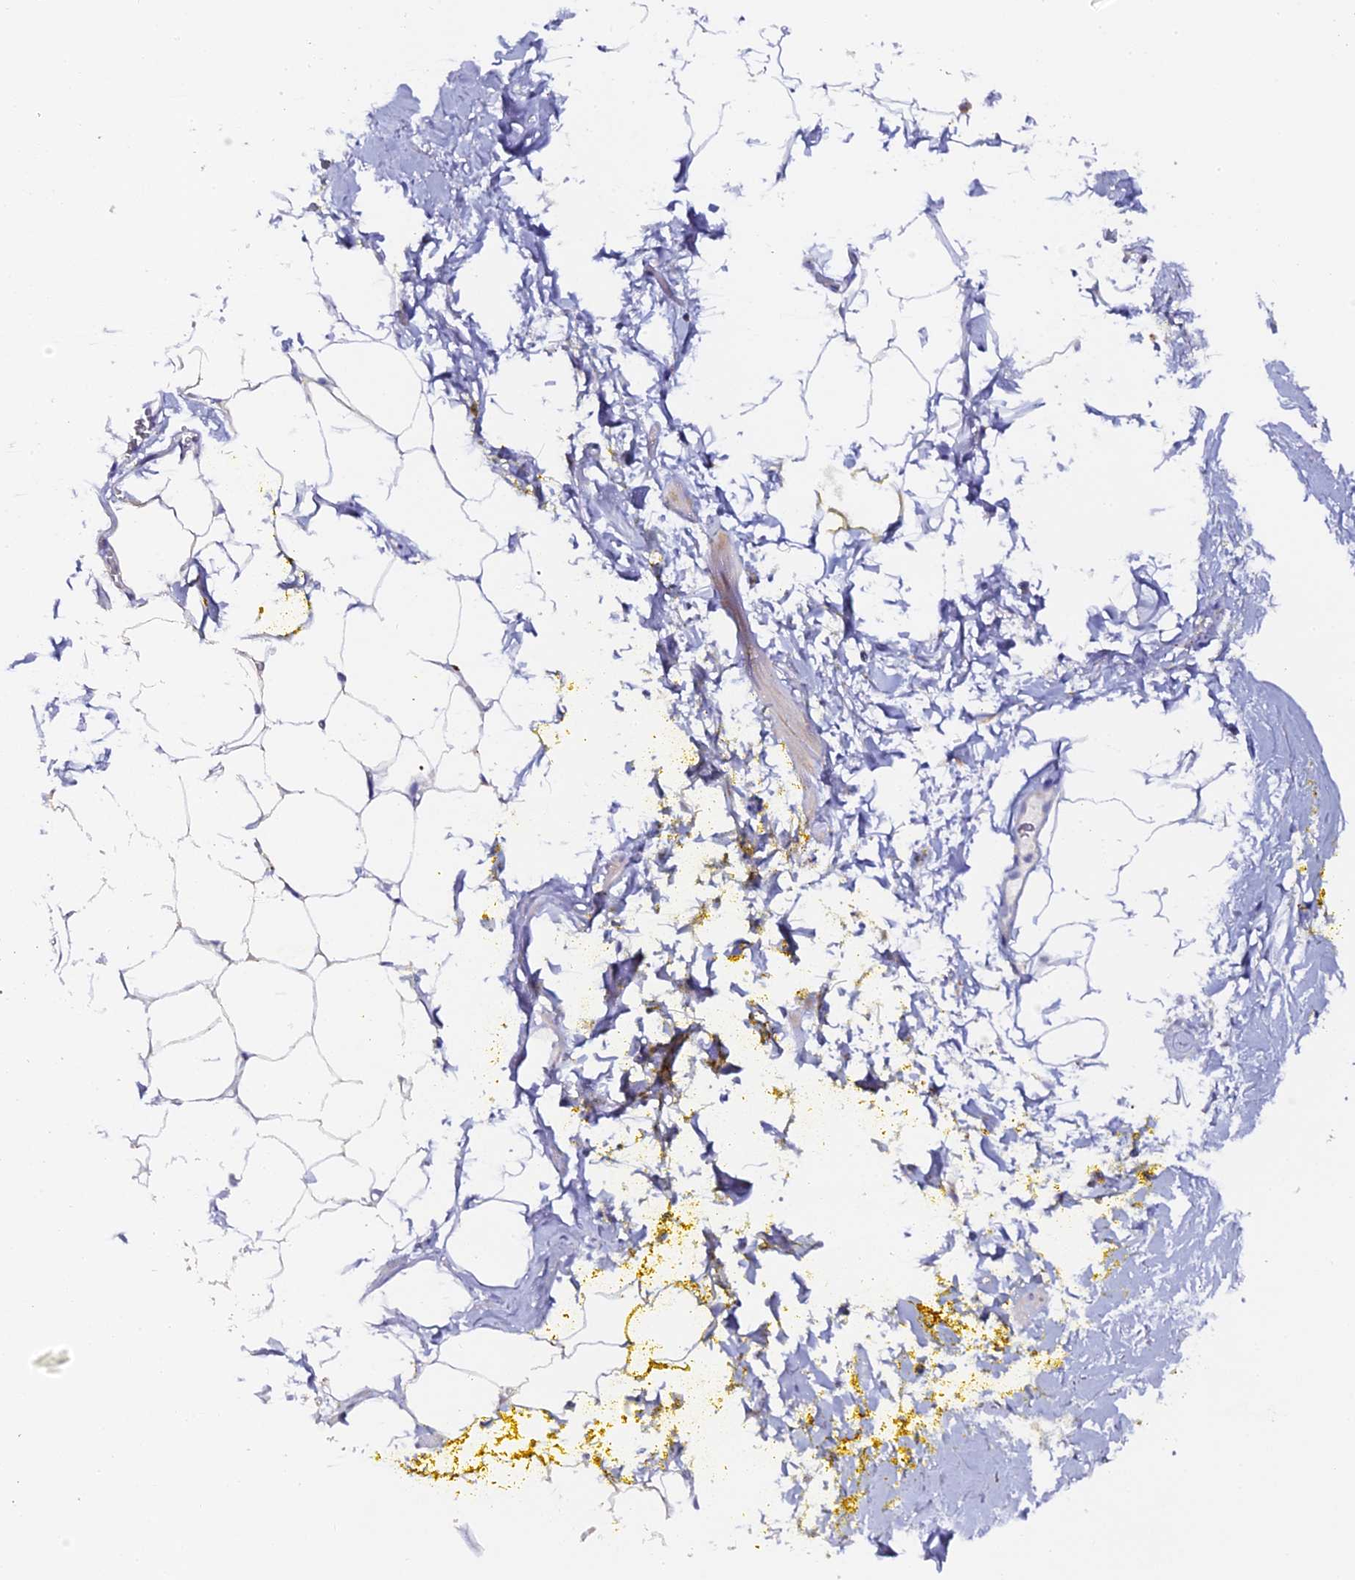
{"staining": {"intensity": "negative", "quantity": "none", "location": "none"}, "tissue": "adipose tissue", "cell_type": "Adipocytes", "image_type": "normal", "snomed": [{"axis": "morphology", "description": "Normal tissue, NOS"}, {"axis": "morphology", "description": "Adenocarcinoma, Low grade"}, {"axis": "topography", "description": "Prostate"}, {"axis": "topography", "description": "Peripheral nerve tissue"}], "caption": "High power microscopy histopathology image of an IHC histopathology image of unremarkable adipose tissue, revealing no significant positivity in adipocytes.", "gene": "DONSON", "patient": {"sex": "male", "age": 63}}